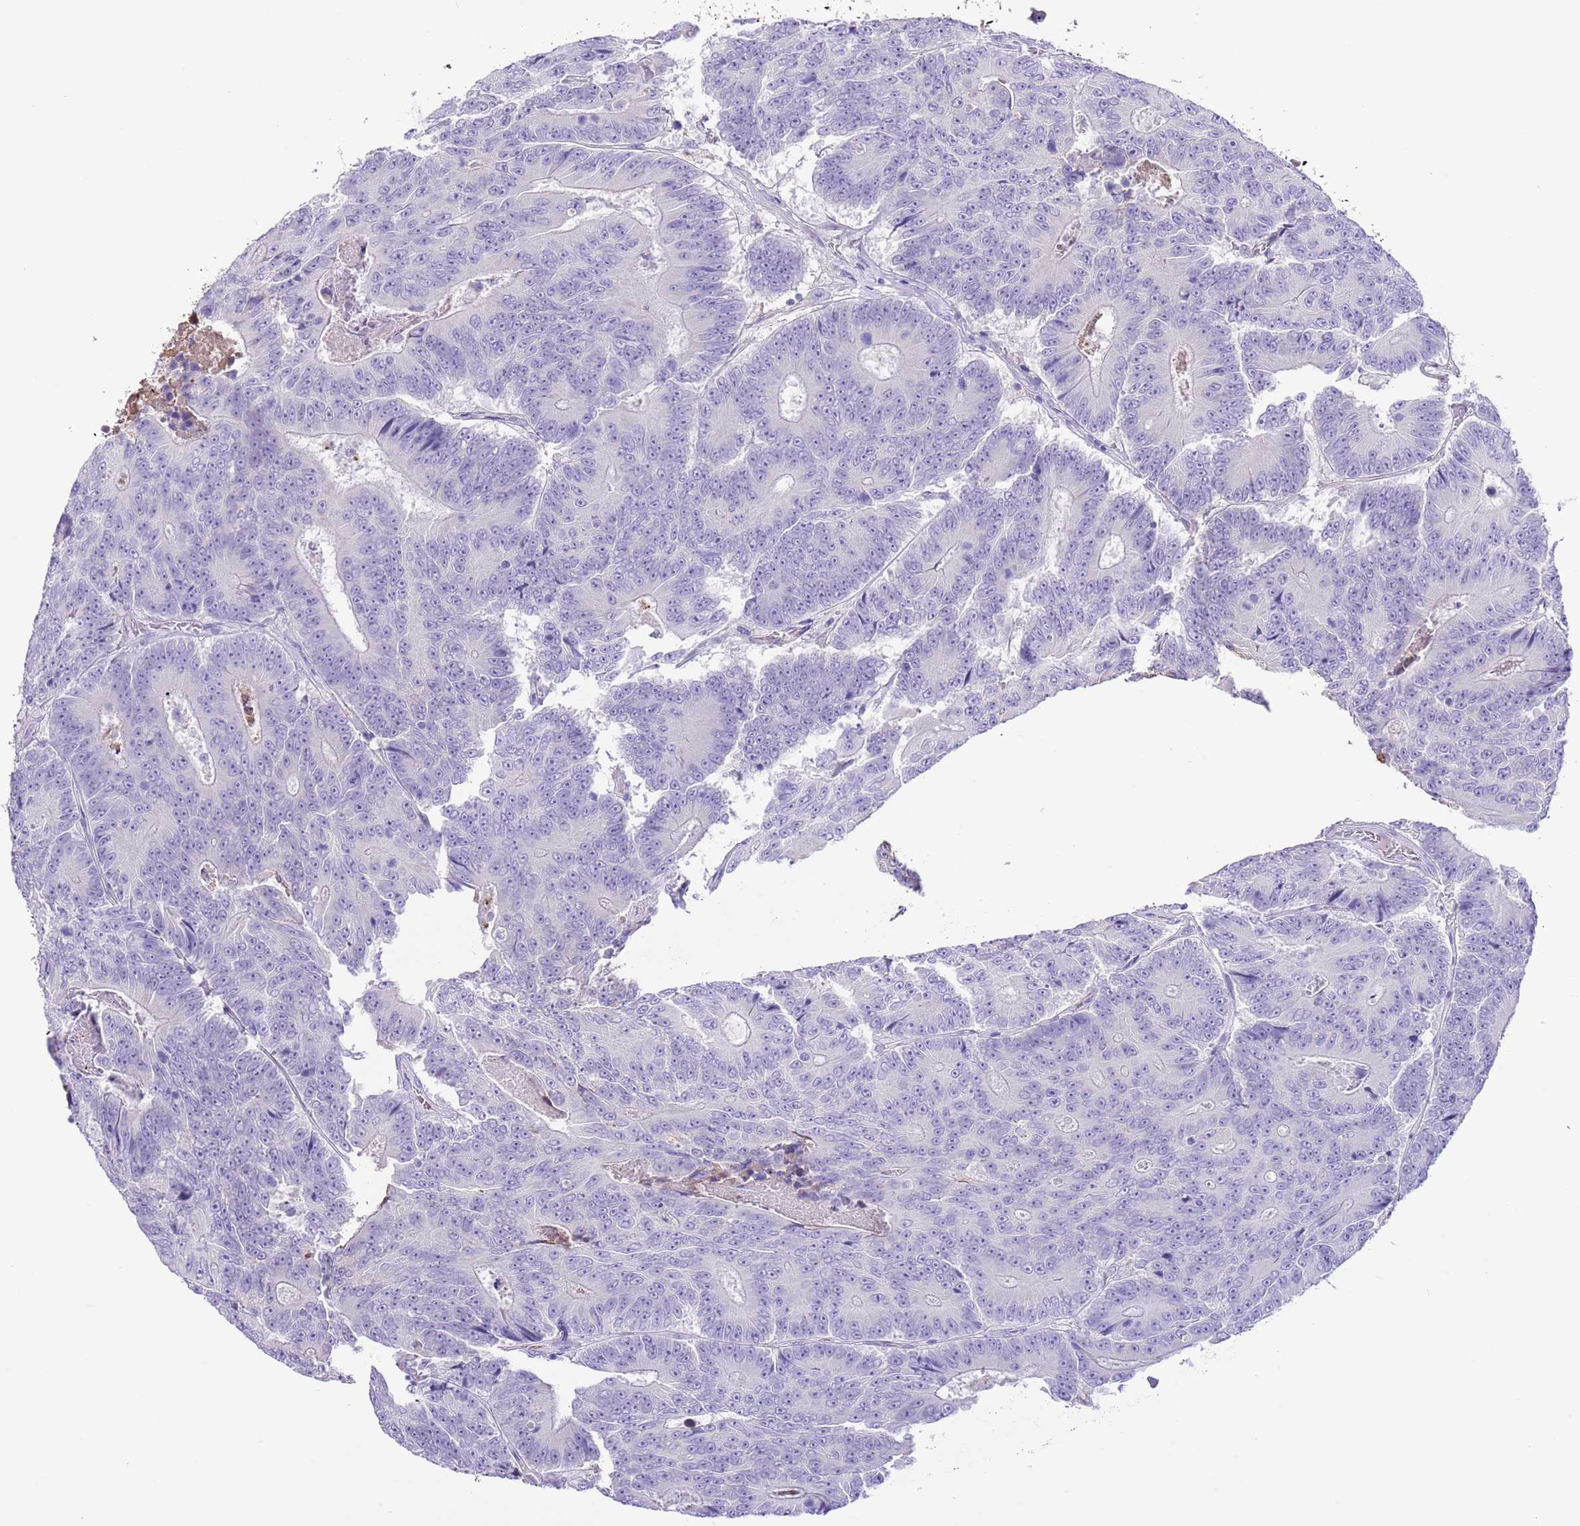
{"staining": {"intensity": "negative", "quantity": "none", "location": "none"}, "tissue": "colorectal cancer", "cell_type": "Tumor cells", "image_type": "cancer", "snomed": [{"axis": "morphology", "description": "Adenocarcinoma, NOS"}, {"axis": "topography", "description": "Colon"}], "caption": "There is no significant positivity in tumor cells of colorectal cancer.", "gene": "IGF1", "patient": {"sex": "male", "age": 83}}